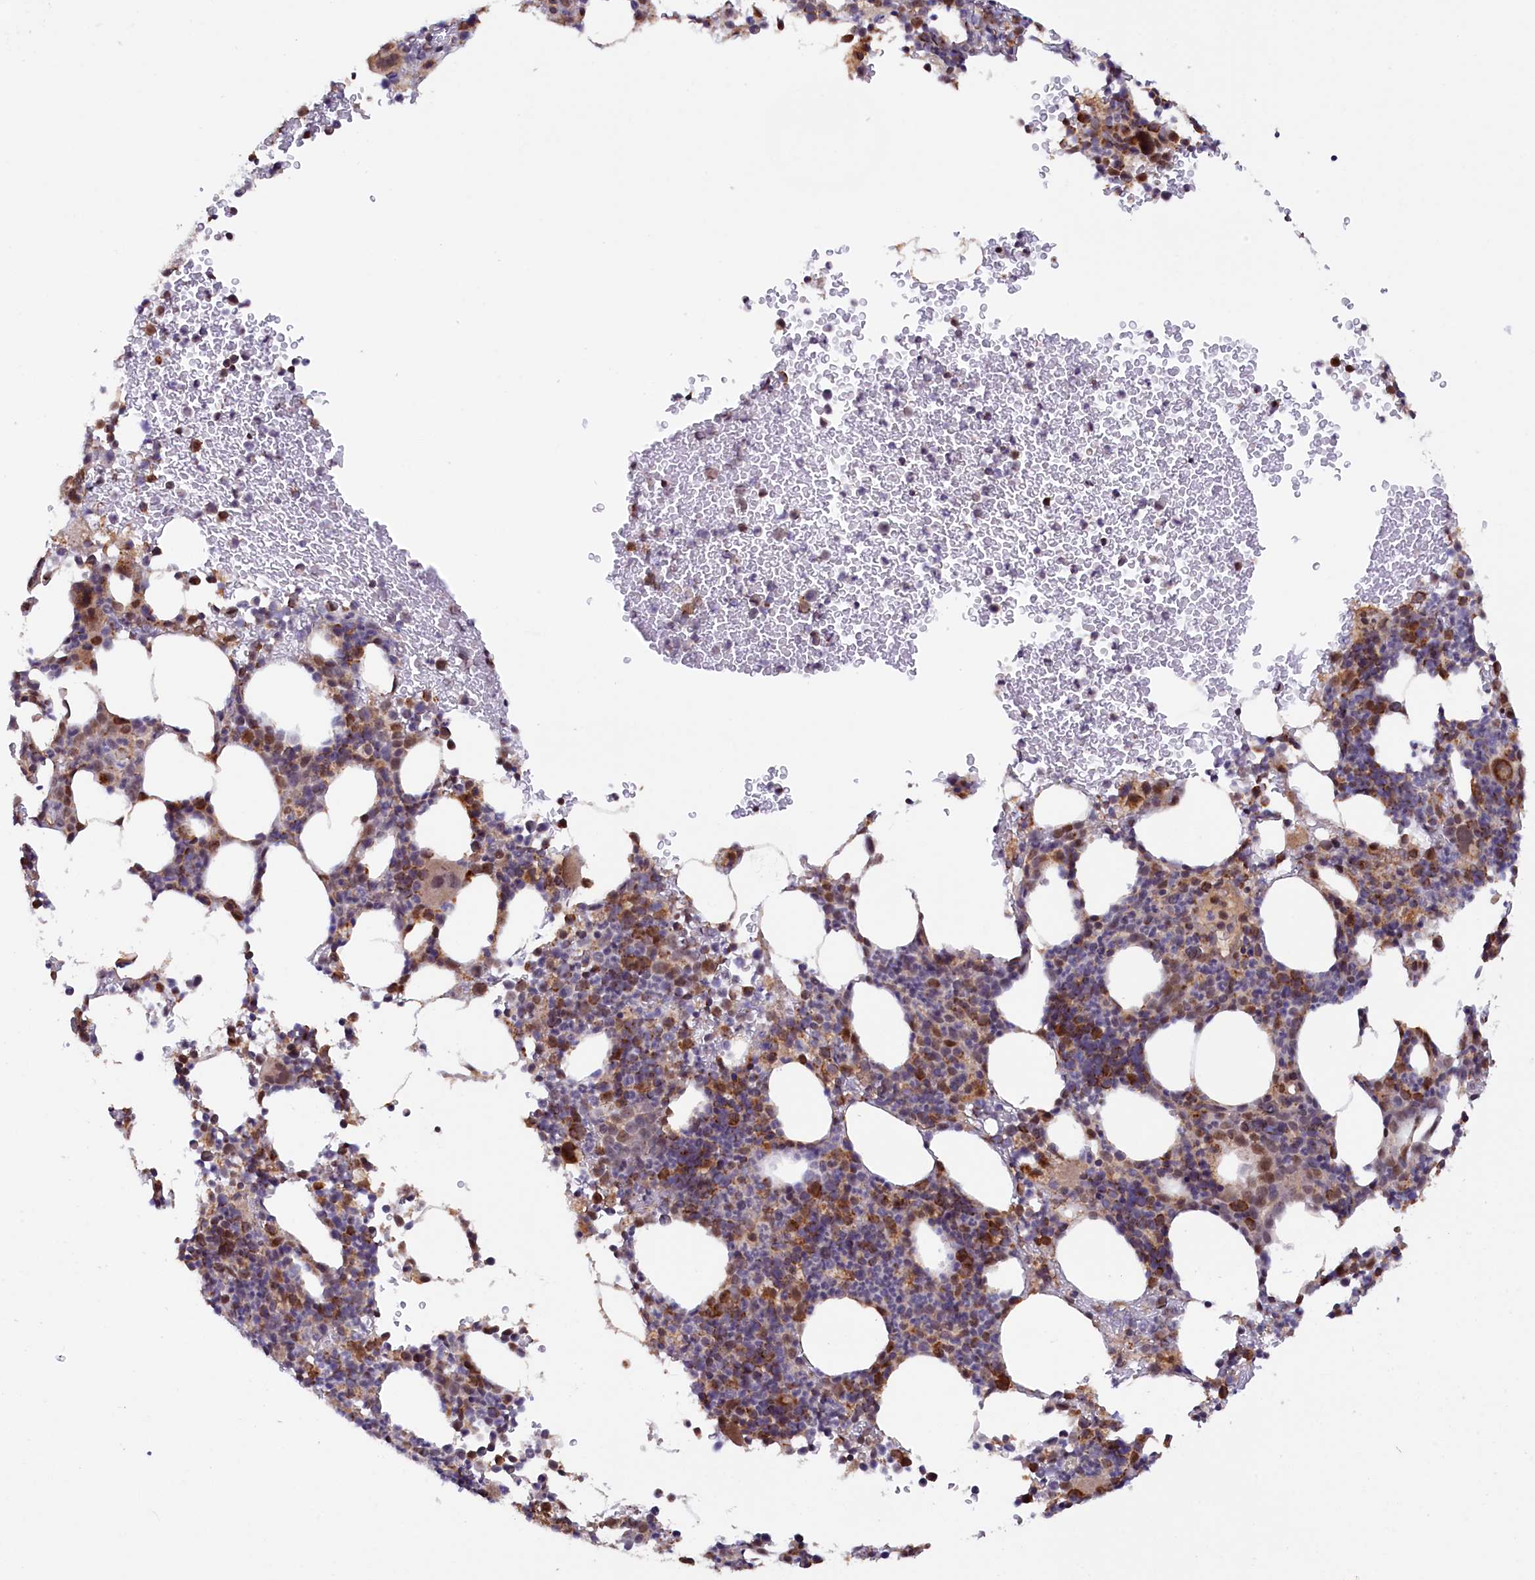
{"staining": {"intensity": "moderate", "quantity": ">75%", "location": "cytoplasmic/membranous"}, "tissue": "bone marrow", "cell_type": "Hematopoietic cells", "image_type": "normal", "snomed": [{"axis": "morphology", "description": "Normal tissue, NOS"}, {"axis": "topography", "description": "Bone marrow"}], "caption": "Bone marrow stained with DAB (3,3'-diaminobenzidine) IHC shows medium levels of moderate cytoplasmic/membranous staining in approximately >75% of hematopoietic cells. The staining was performed using DAB (3,3'-diaminobenzidine), with brown indicating positive protein expression. Nuclei are stained blue with hematoxylin.", "gene": "DUS3L", "patient": {"sex": "female", "age": 82}}